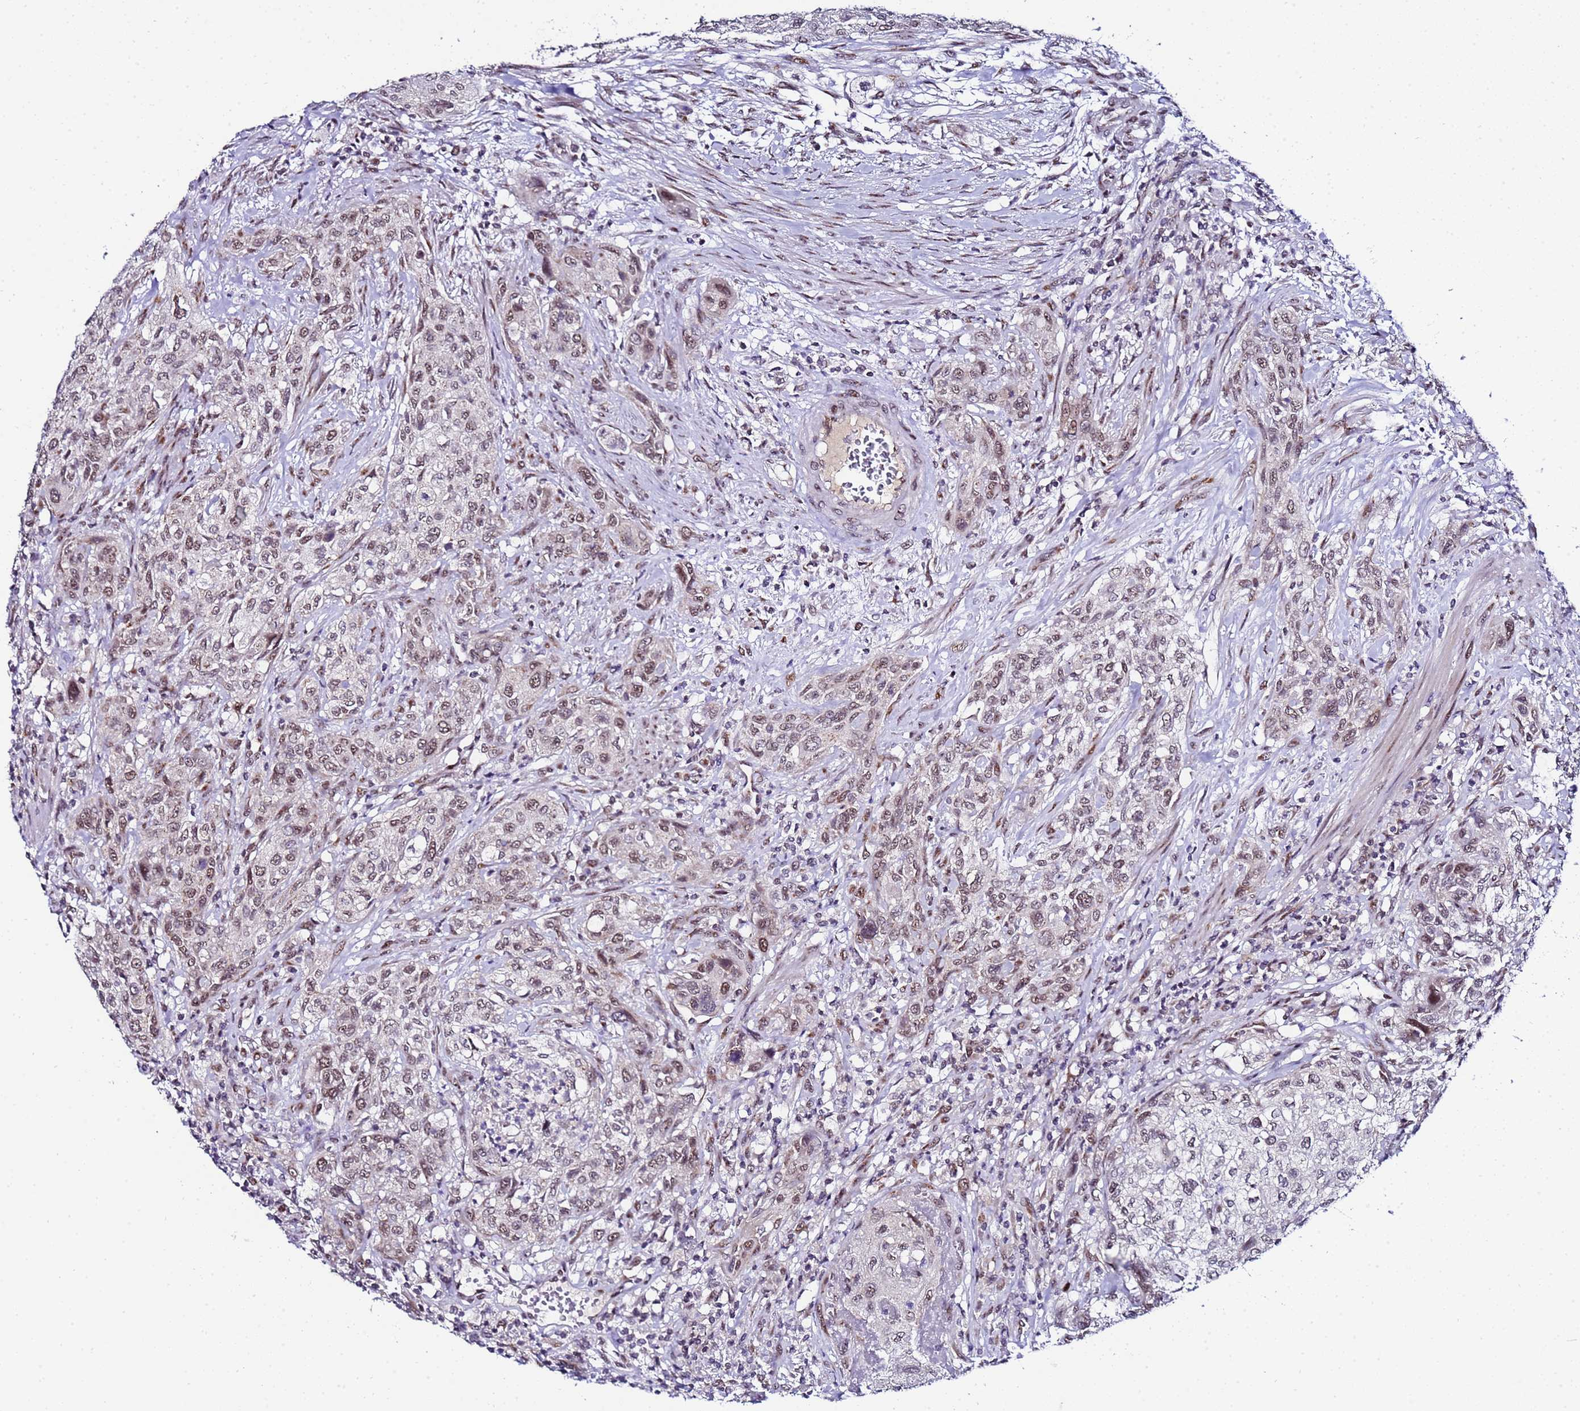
{"staining": {"intensity": "moderate", "quantity": "25%-75%", "location": "nuclear"}, "tissue": "urothelial cancer", "cell_type": "Tumor cells", "image_type": "cancer", "snomed": [{"axis": "morphology", "description": "Normal tissue, NOS"}, {"axis": "morphology", "description": "Urothelial carcinoma, NOS"}, {"axis": "topography", "description": "Urinary bladder"}, {"axis": "topography", "description": "Peripheral nerve tissue"}], "caption": "Approximately 25%-75% of tumor cells in human urothelial cancer reveal moderate nuclear protein expression as visualized by brown immunohistochemical staining.", "gene": "C19orf47", "patient": {"sex": "male", "age": 35}}